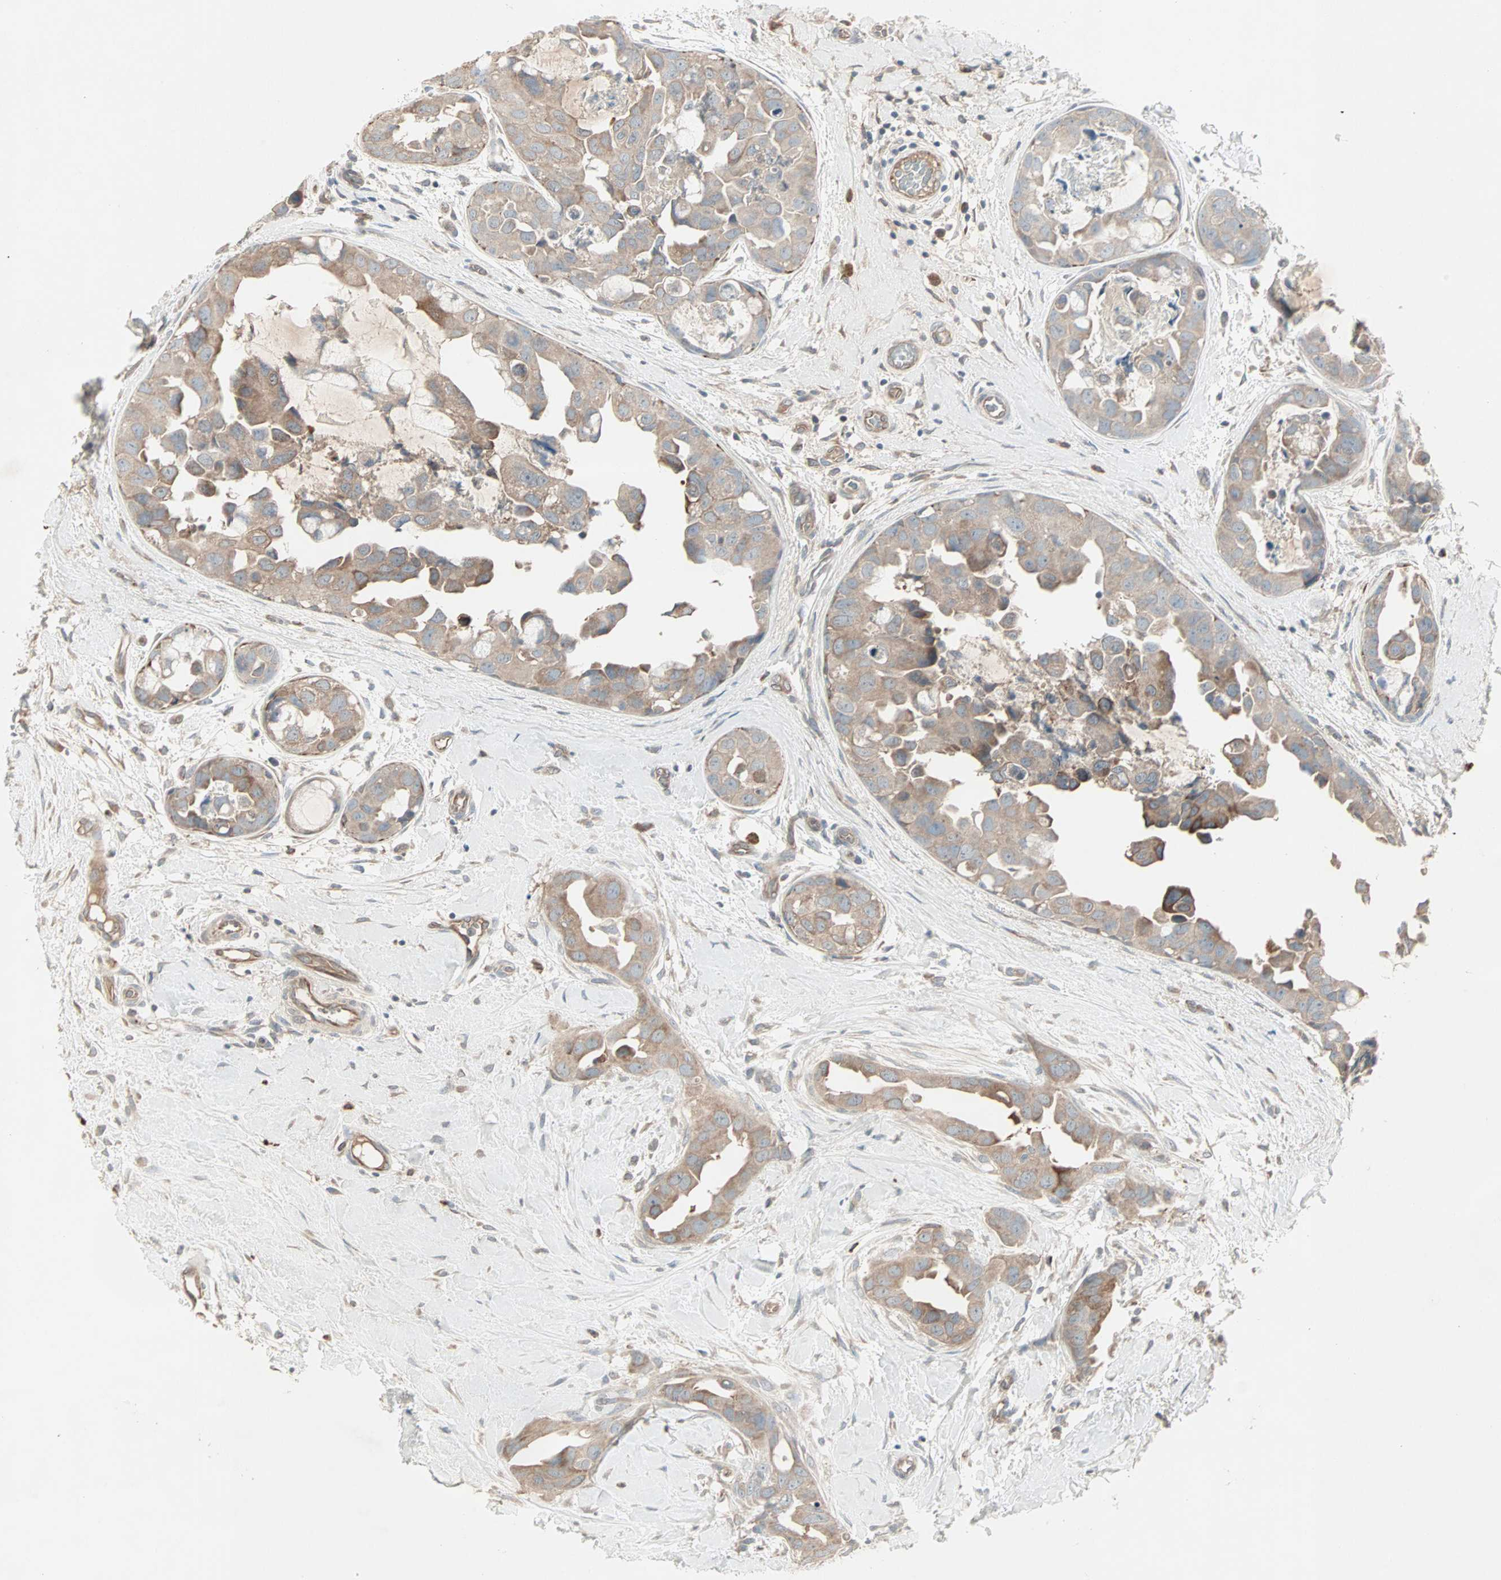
{"staining": {"intensity": "weak", "quantity": ">75%", "location": "cytoplasmic/membranous"}, "tissue": "breast cancer", "cell_type": "Tumor cells", "image_type": "cancer", "snomed": [{"axis": "morphology", "description": "Duct carcinoma"}, {"axis": "topography", "description": "Breast"}], "caption": "Human breast cancer stained with a protein marker displays weak staining in tumor cells.", "gene": "JMJD7-PLA2G4B", "patient": {"sex": "female", "age": 40}}